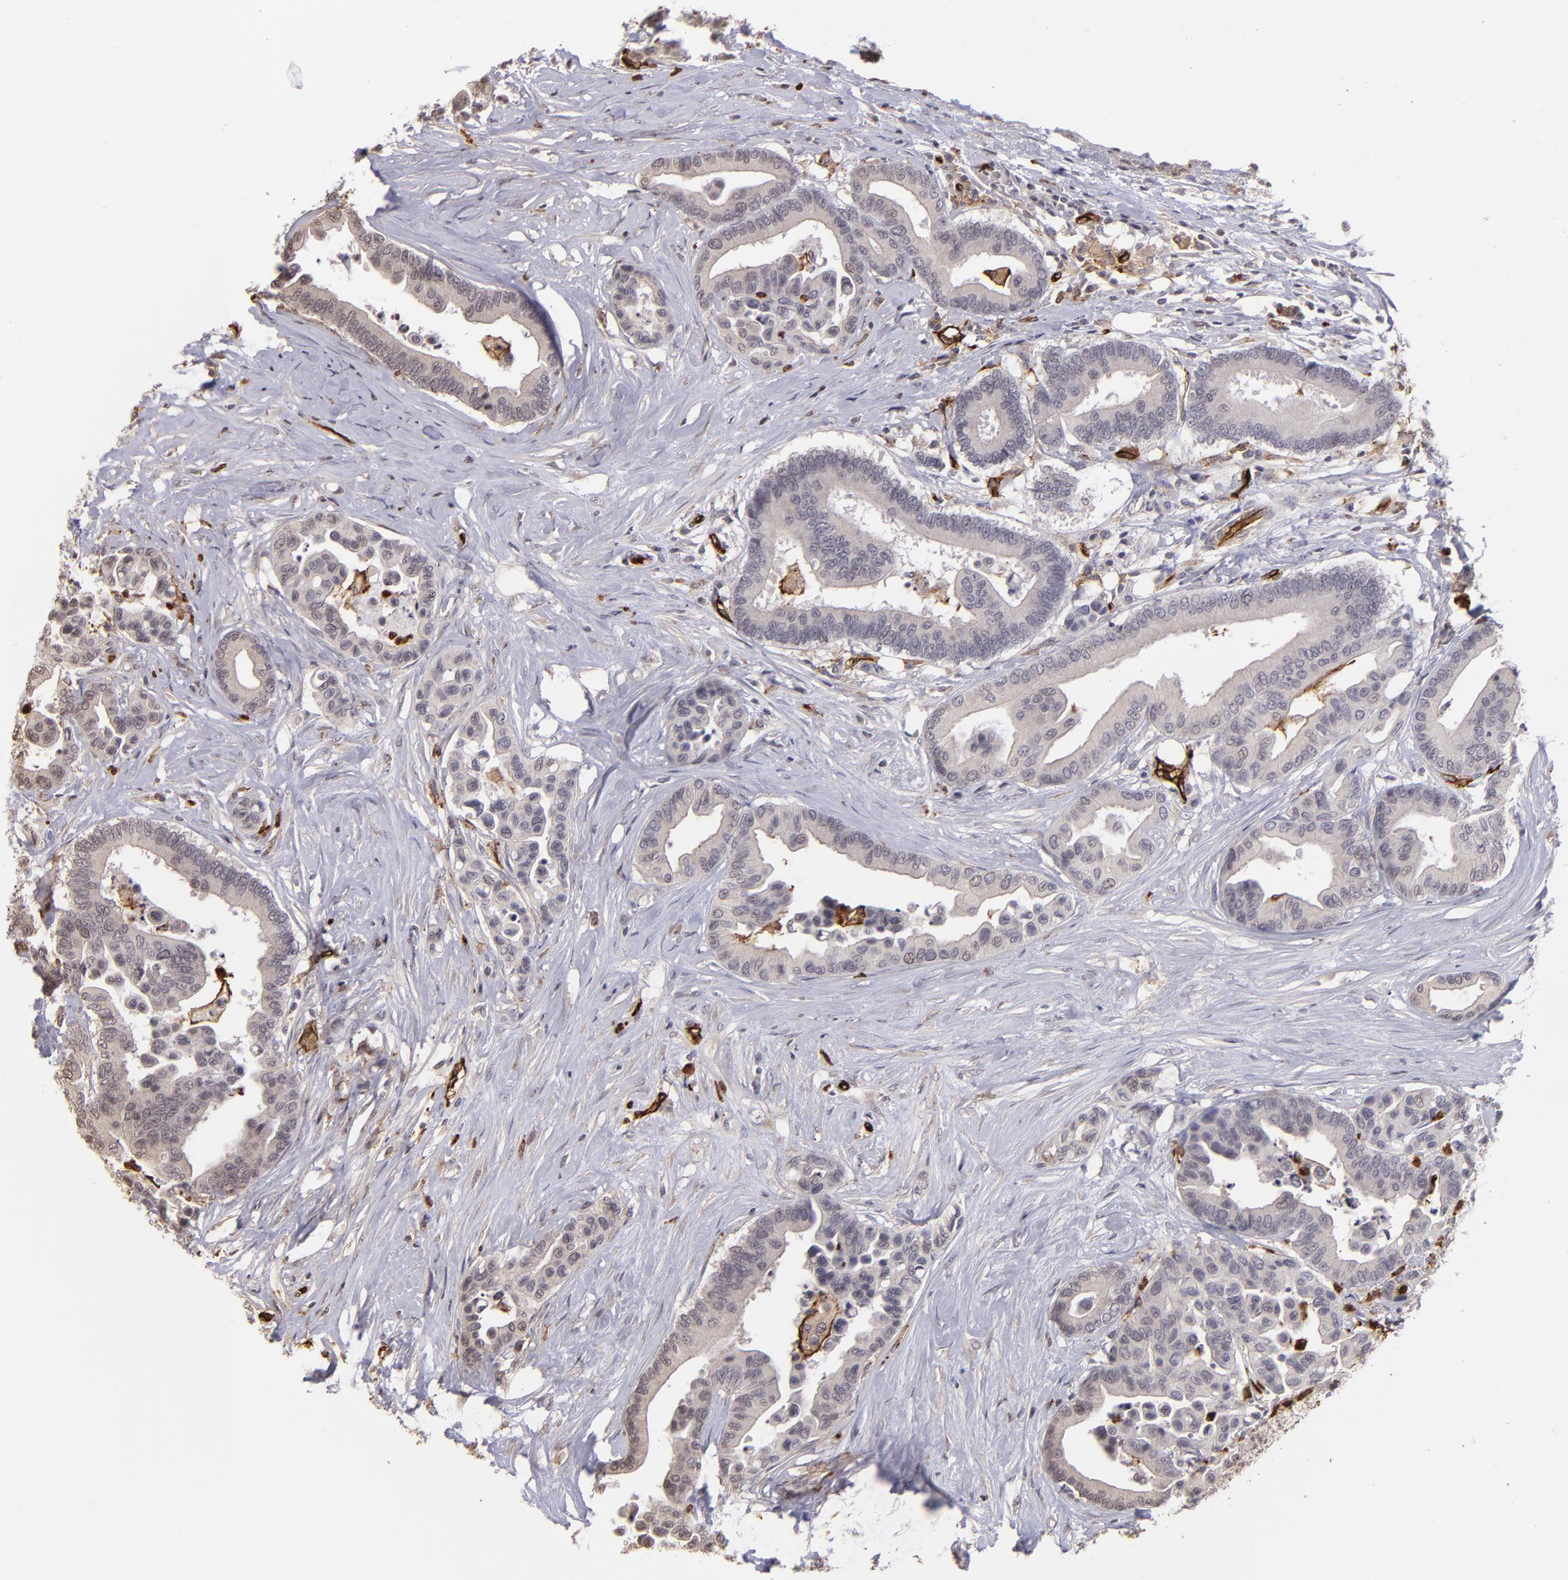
{"staining": {"intensity": "negative", "quantity": "none", "location": "none"}, "tissue": "colorectal cancer", "cell_type": "Tumor cells", "image_type": "cancer", "snomed": [{"axis": "morphology", "description": "Adenocarcinoma, NOS"}, {"axis": "topography", "description": "Colon"}], "caption": "Immunohistochemistry (IHC) image of human colorectal cancer stained for a protein (brown), which exhibits no positivity in tumor cells.", "gene": "DYSF", "patient": {"sex": "male", "age": 82}}